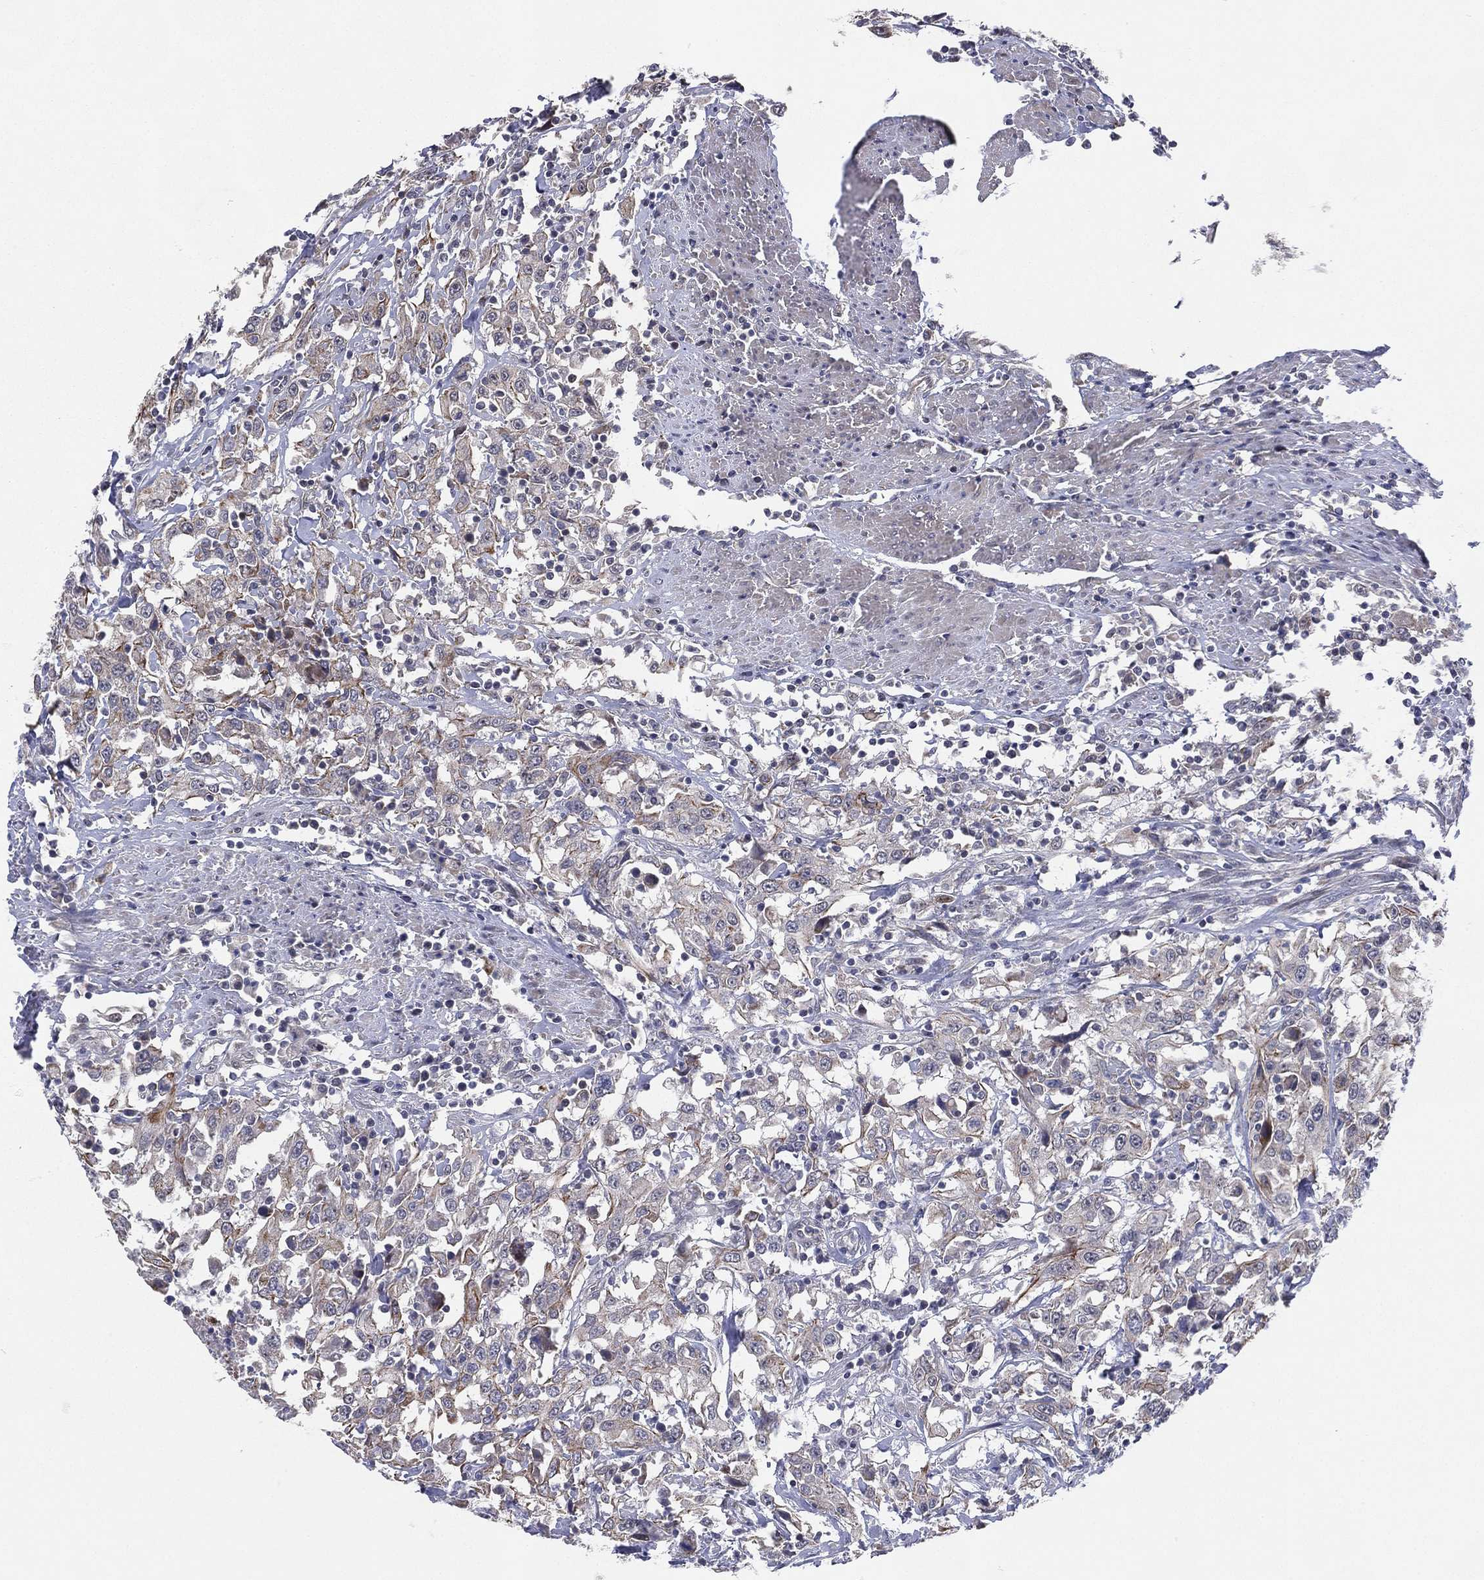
{"staining": {"intensity": "negative", "quantity": "none", "location": "none"}, "tissue": "urothelial cancer", "cell_type": "Tumor cells", "image_type": "cancer", "snomed": [{"axis": "morphology", "description": "Urothelial carcinoma, High grade"}, {"axis": "topography", "description": "Urinary bladder"}], "caption": "Protein analysis of high-grade urothelial carcinoma displays no significant expression in tumor cells.", "gene": "KAT14", "patient": {"sex": "male", "age": 61}}